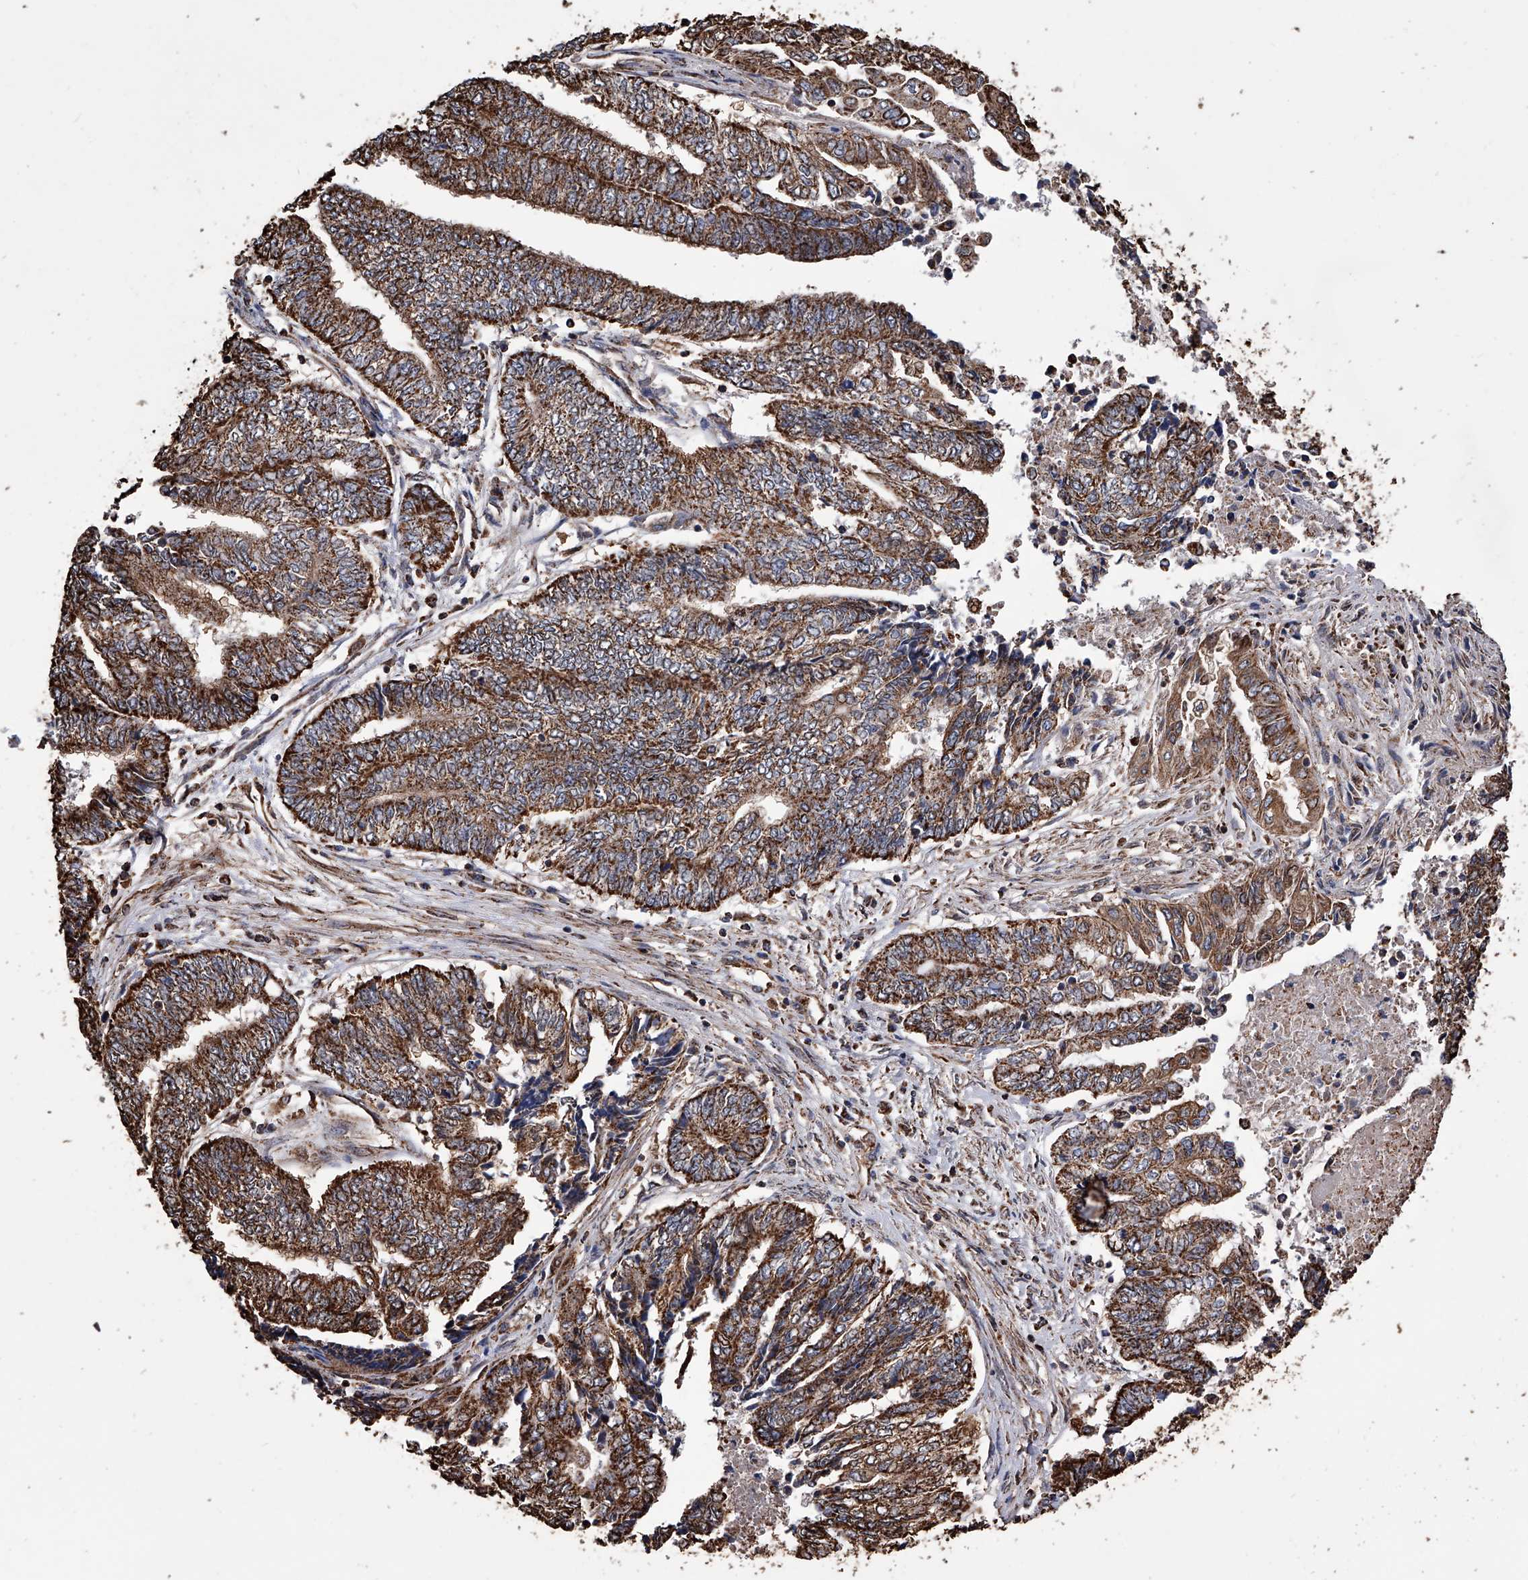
{"staining": {"intensity": "strong", "quantity": "25%-75%", "location": "cytoplasmic/membranous"}, "tissue": "endometrial cancer", "cell_type": "Tumor cells", "image_type": "cancer", "snomed": [{"axis": "morphology", "description": "Adenocarcinoma, NOS"}, {"axis": "topography", "description": "Uterus"}, {"axis": "topography", "description": "Endometrium"}], "caption": "This is a photomicrograph of IHC staining of endometrial cancer, which shows strong positivity in the cytoplasmic/membranous of tumor cells.", "gene": "SMPDL3A", "patient": {"sex": "female", "age": 70}}